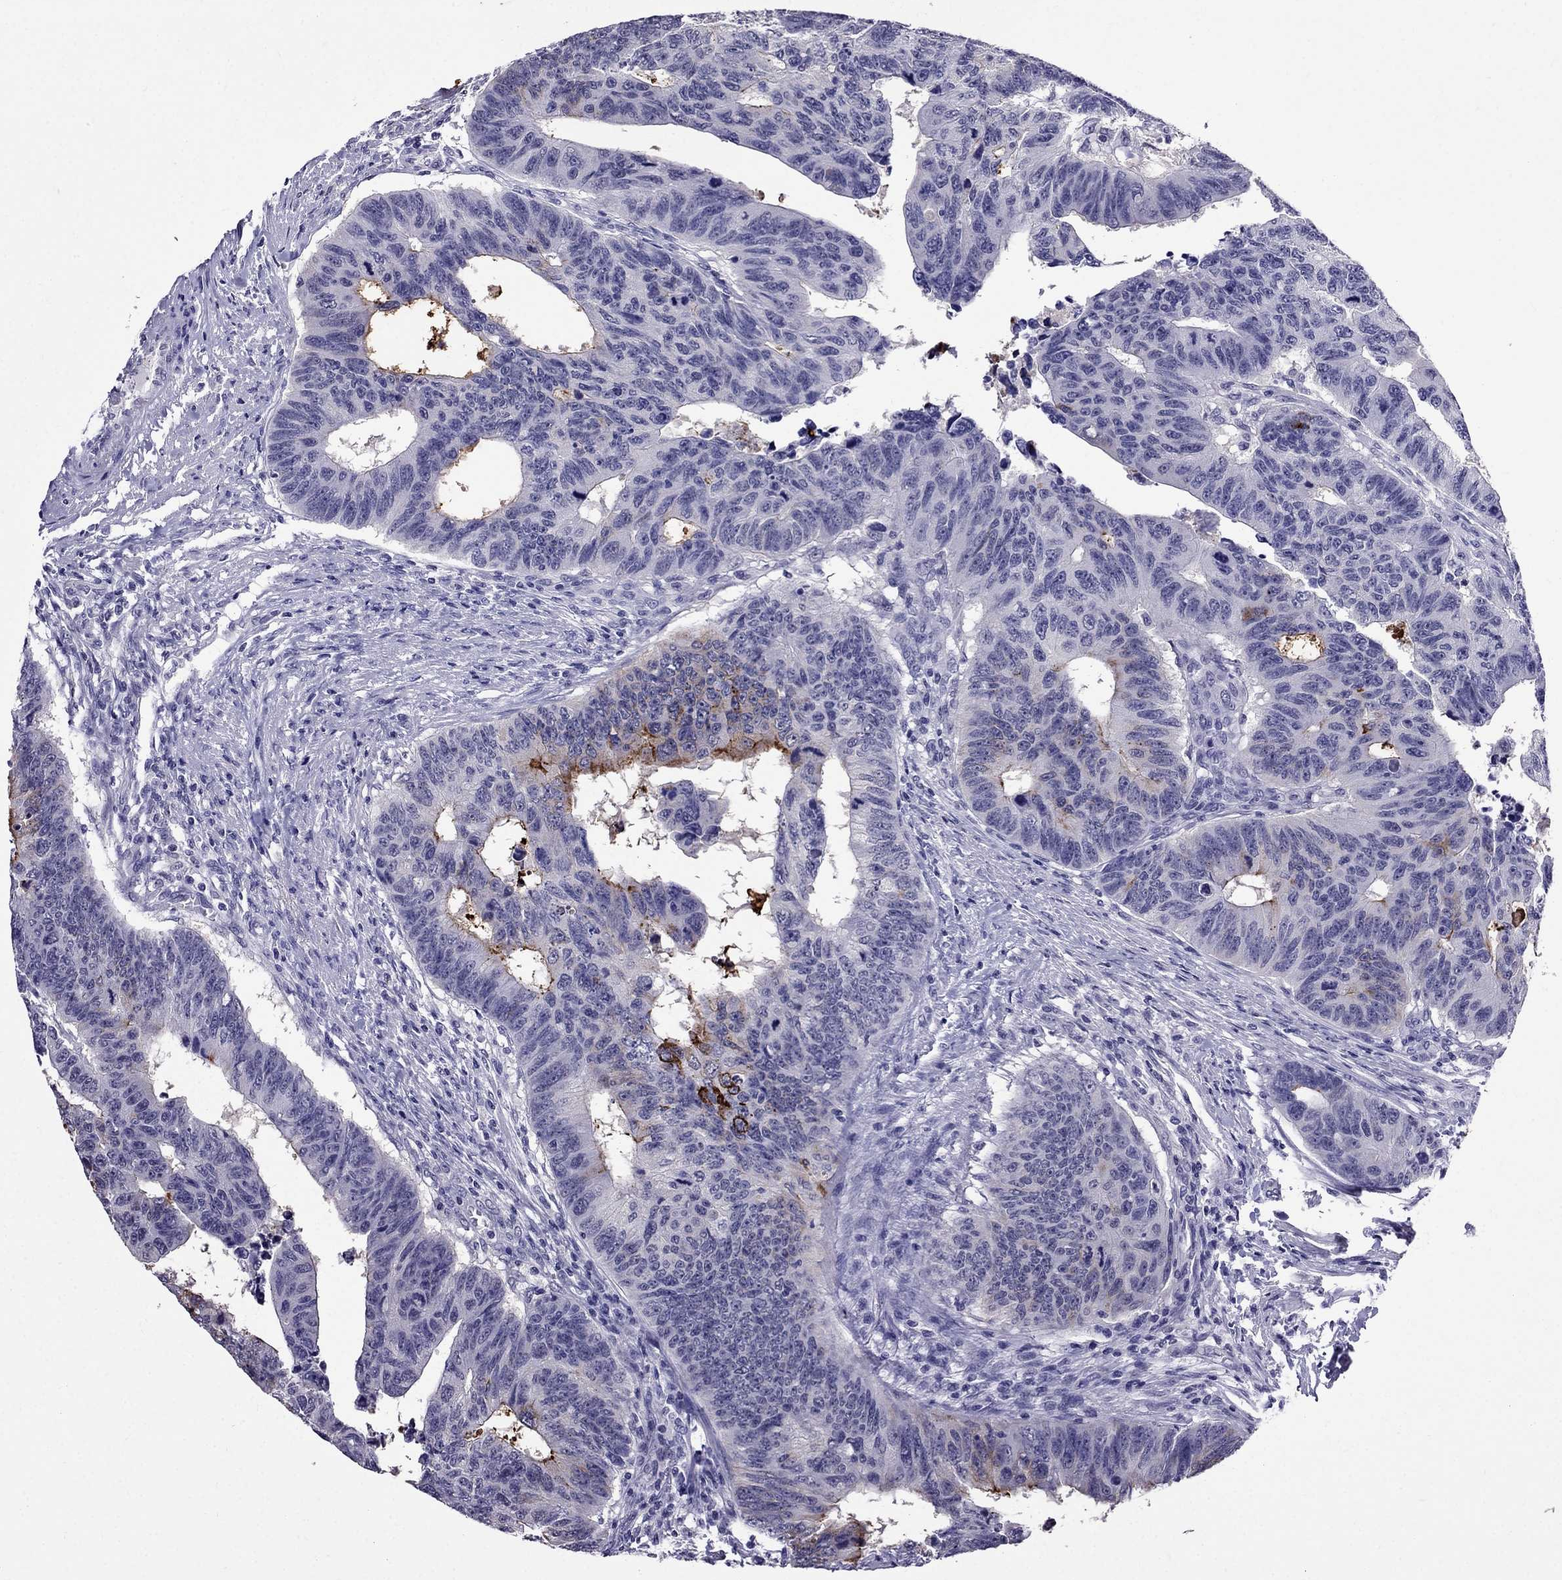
{"staining": {"intensity": "negative", "quantity": "none", "location": "none"}, "tissue": "colorectal cancer", "cell_type": "Tumor cells", "image_type": "cancer", "snomed": [{"axis": "morphology", "description": "Adenocarcinoma, NOS"}, {"axis": "topography", "description": "Rectum"}], "caption": "An image of colorectal adenocarcinoma stained for a protein exhibits no brown staining in tumor cells. (DAB (3,3'-diaminobenzidine) IHC, high magnification).", "gene": "OLFM4", "patient": {"sex": "female", "age": 85}}